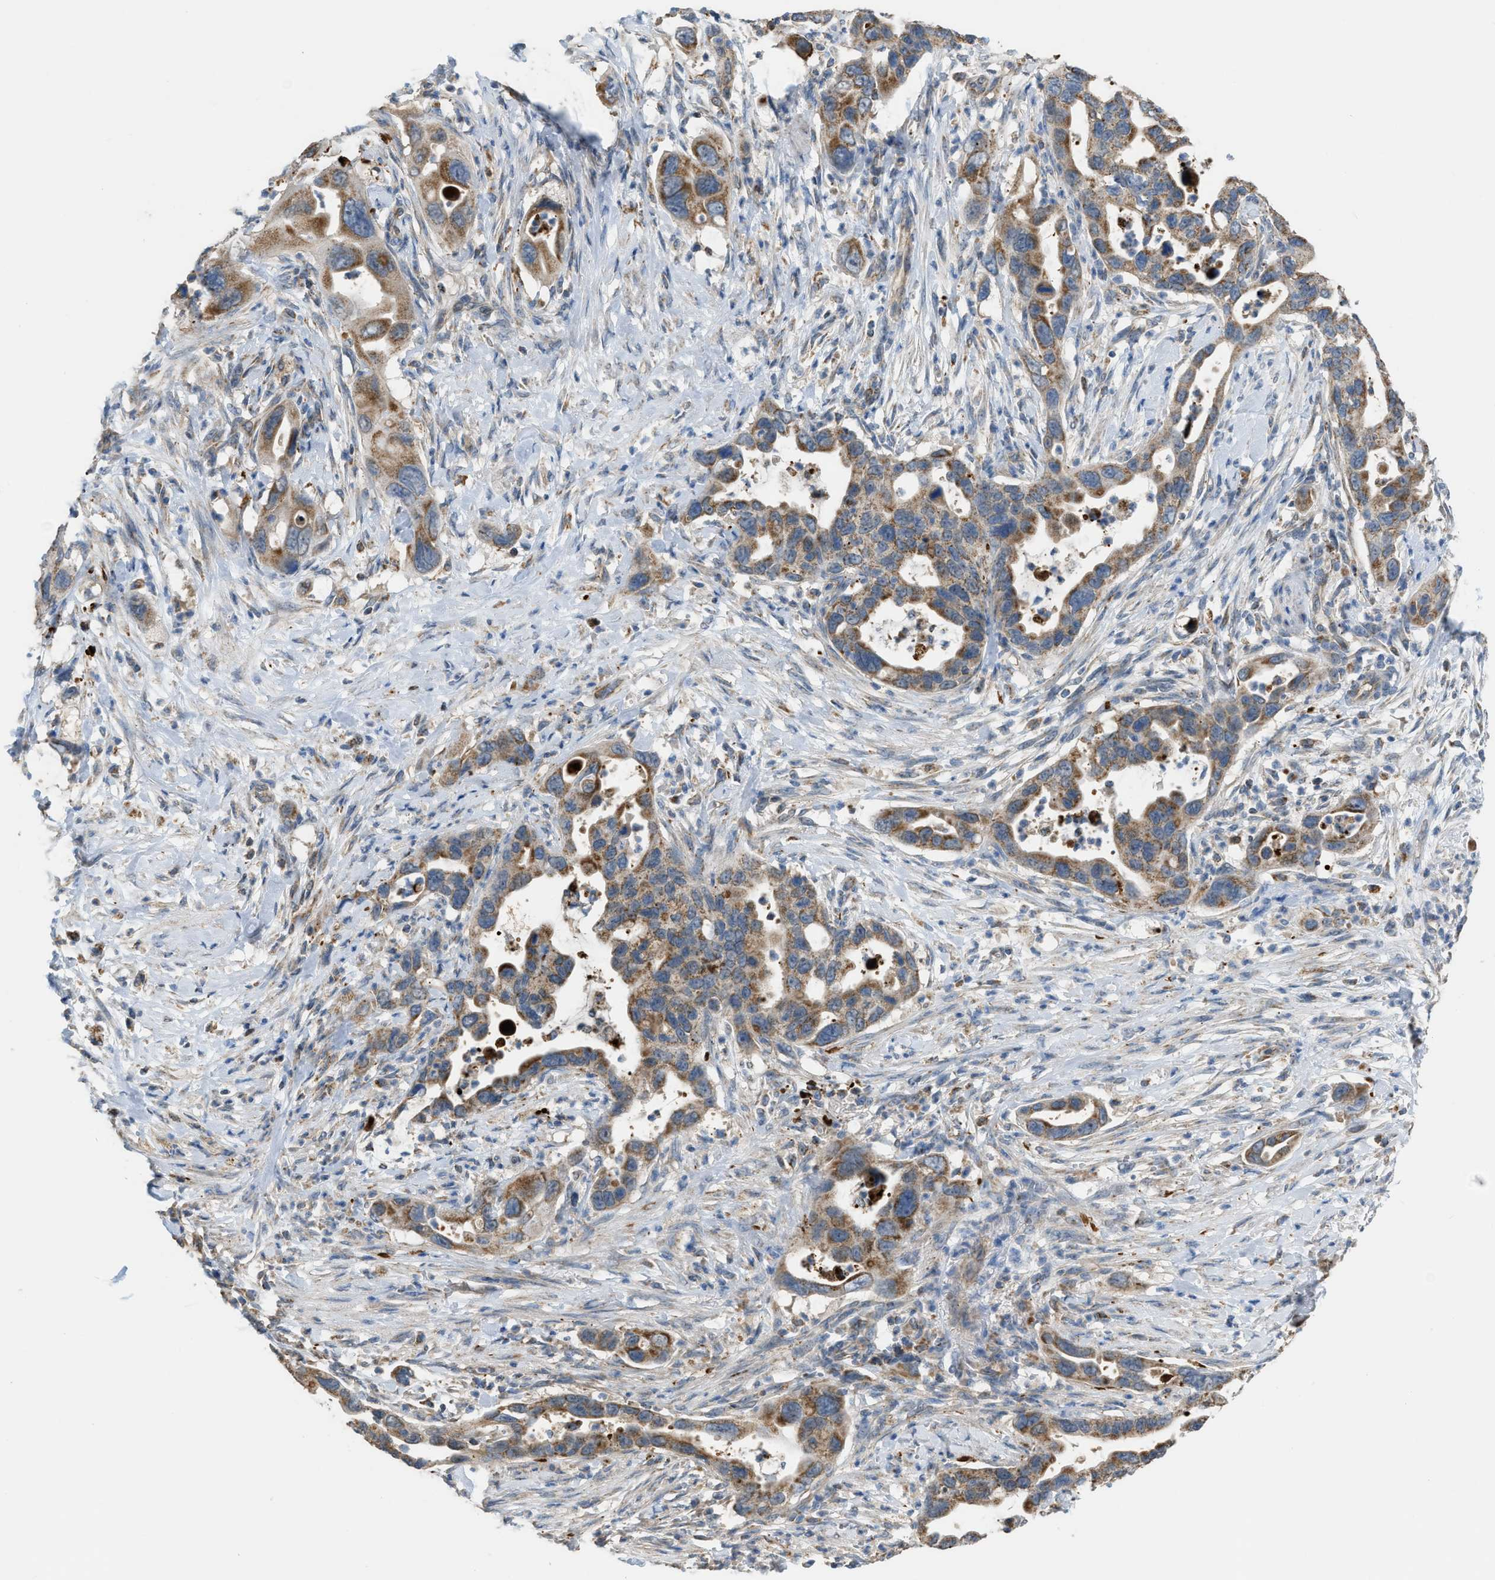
{"staining": {"intensity": "moderate", "quantity": ">75%", "location": "cytoplasmic/membranous"}, "tissue": "pancreatic cancer", "cell_type": "Tumor cells", "image_type": "cancer", "snomed": [{"axis": "morphology", "description": "Adenocarcinoma, NOS"}, {"axis": "topography", "description": "Pancreas"}], "caption": "This micrograph displays immunohistochemistry staining of human pancreatic adenocarcinoma, with medium moderate cytoplasmic/membranous expression in approximately >75% of tumor cells.", "gene": "ETFB", "patient": {"sex": "female", "age": 70}}